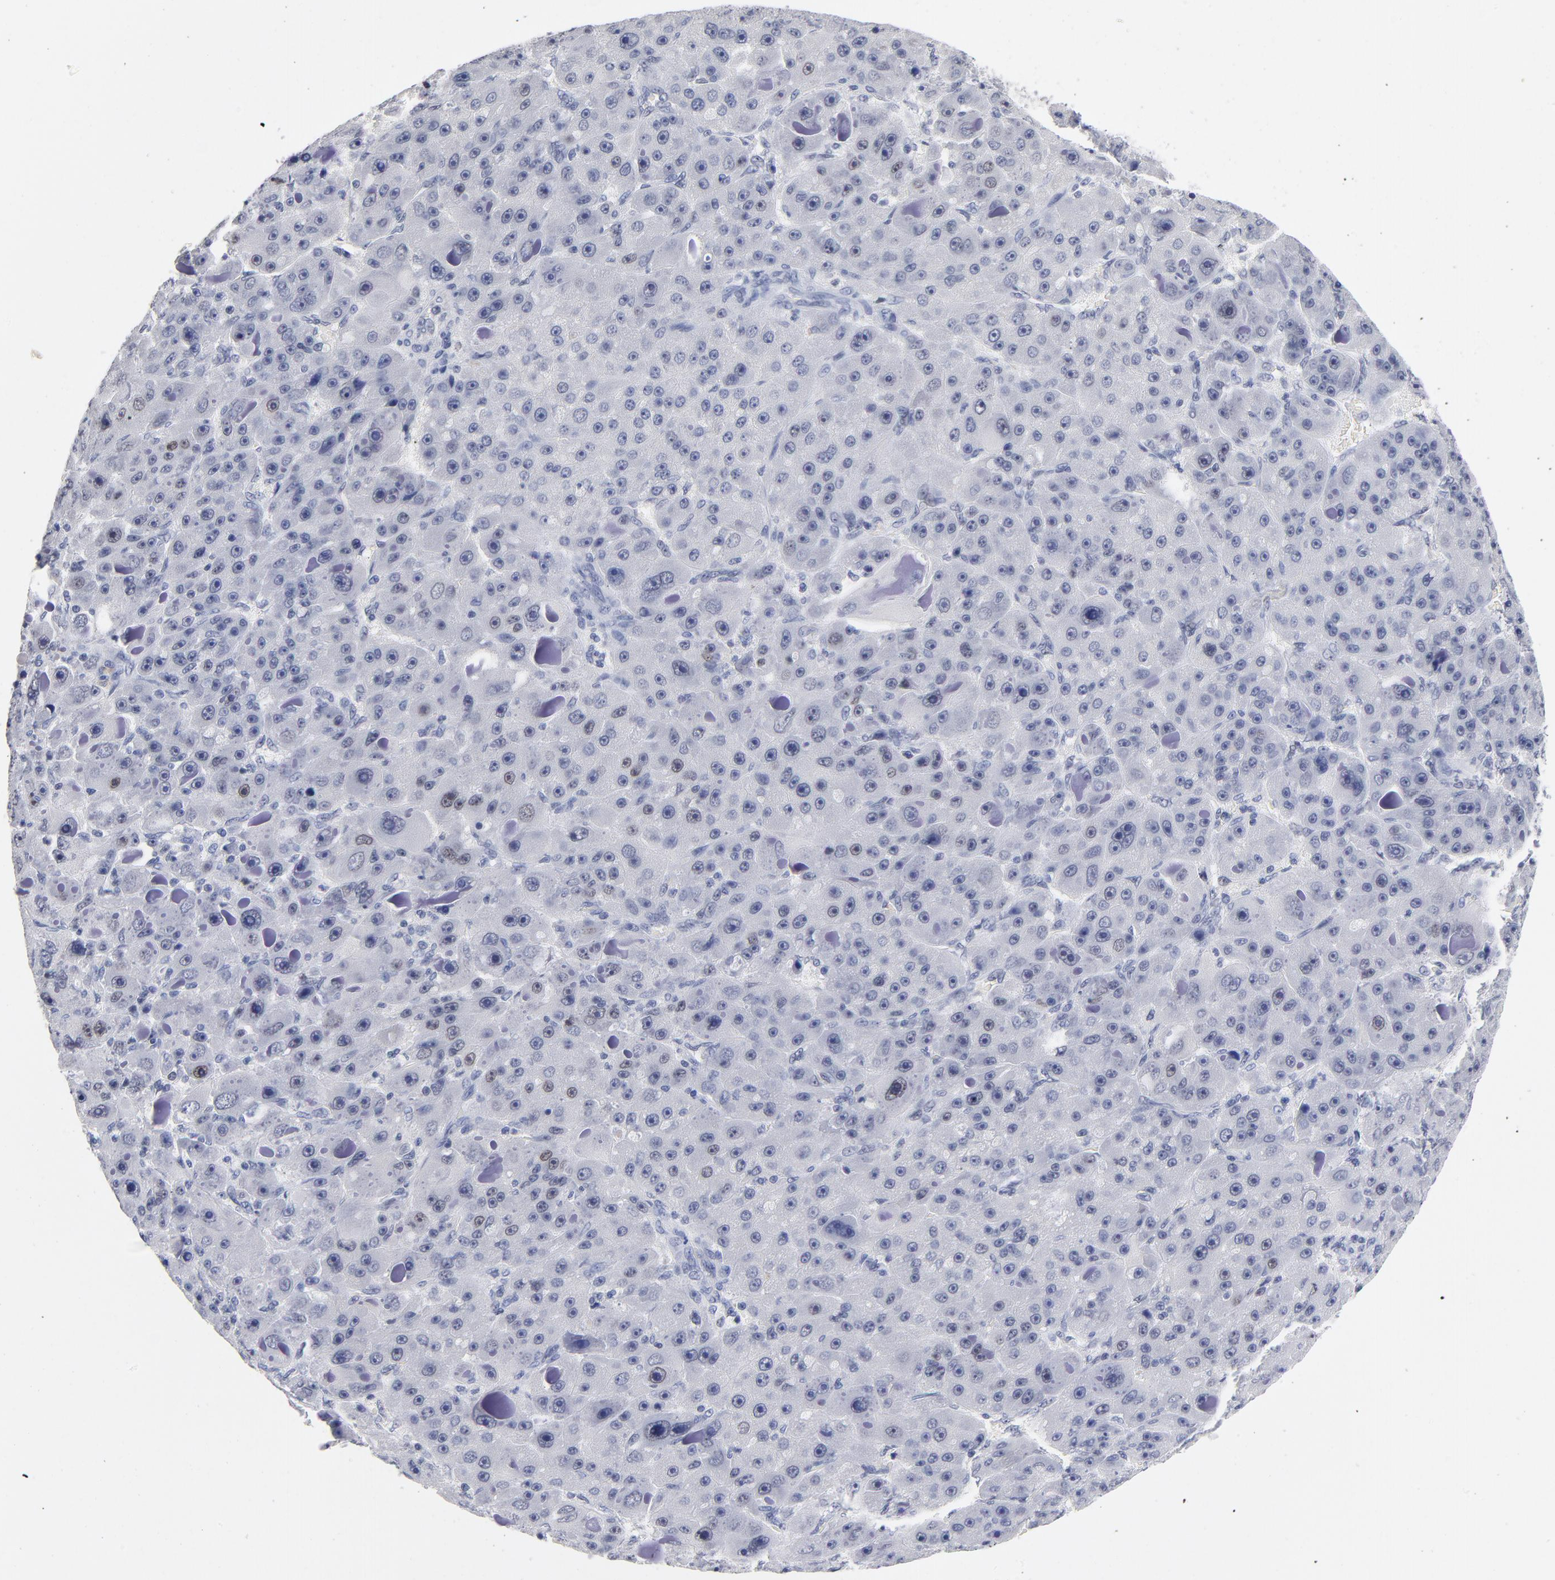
{"staining": {"intensity": "weak", "quantity": "<25%", "location": "nuclear"}, "tissue": "liver cancer", "cell_type": "Tumor cells", "image_type": "cancer", "snomed": [{"axis": "morphology", "description": "Carcinoma, Hepatocellular, NOS"}, {"axis": "topography", "description": "Liver"}], "caption": "Tumor cells are negative for brown protein staining in liver cancer.", "gene": "ORC2", "patient": {"sex": "male", "age": 76}}